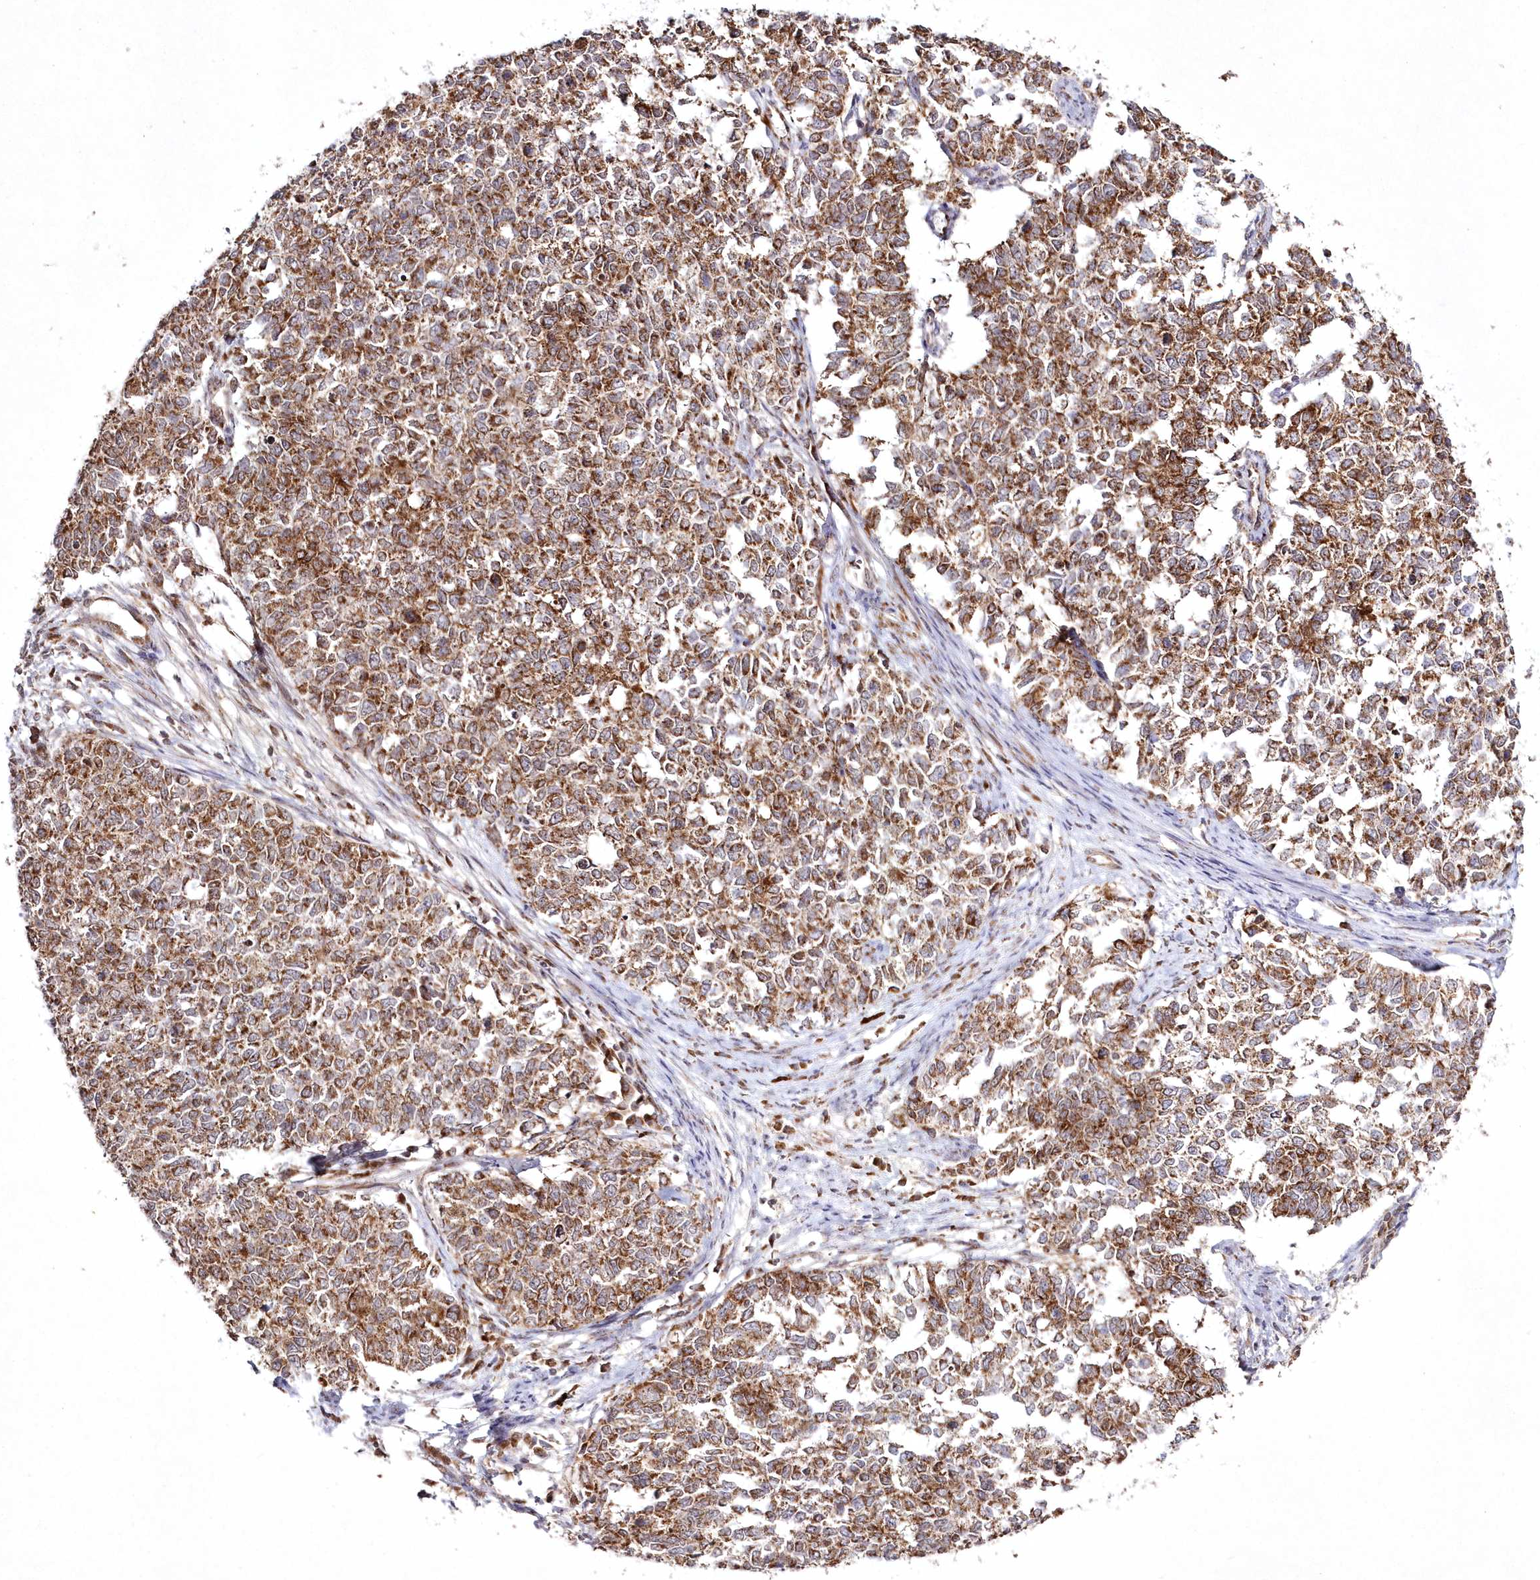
{"staining": {"intensity": "moderate", "quantity": ">75%", "location": "cytoplasmic/membranous"}, "tissue": "cervical cancer", "cell_type": "Tumor cells", "image_type": "cancer", "snomed": [{"axis": "morphology", "description": "Squamous cell carcinoma, NOS"}, {"axis": "topography", "description": "Cervix"}], "caption": "An image showing moderate cytoplasmic/membranous expression in about >75% of tumor cells in cervical squamous cell carcinoma, as visualized by brown immunohistochemical staining.", "gene": "PEX13", "patient": {"sex": "female", "age": 63}}